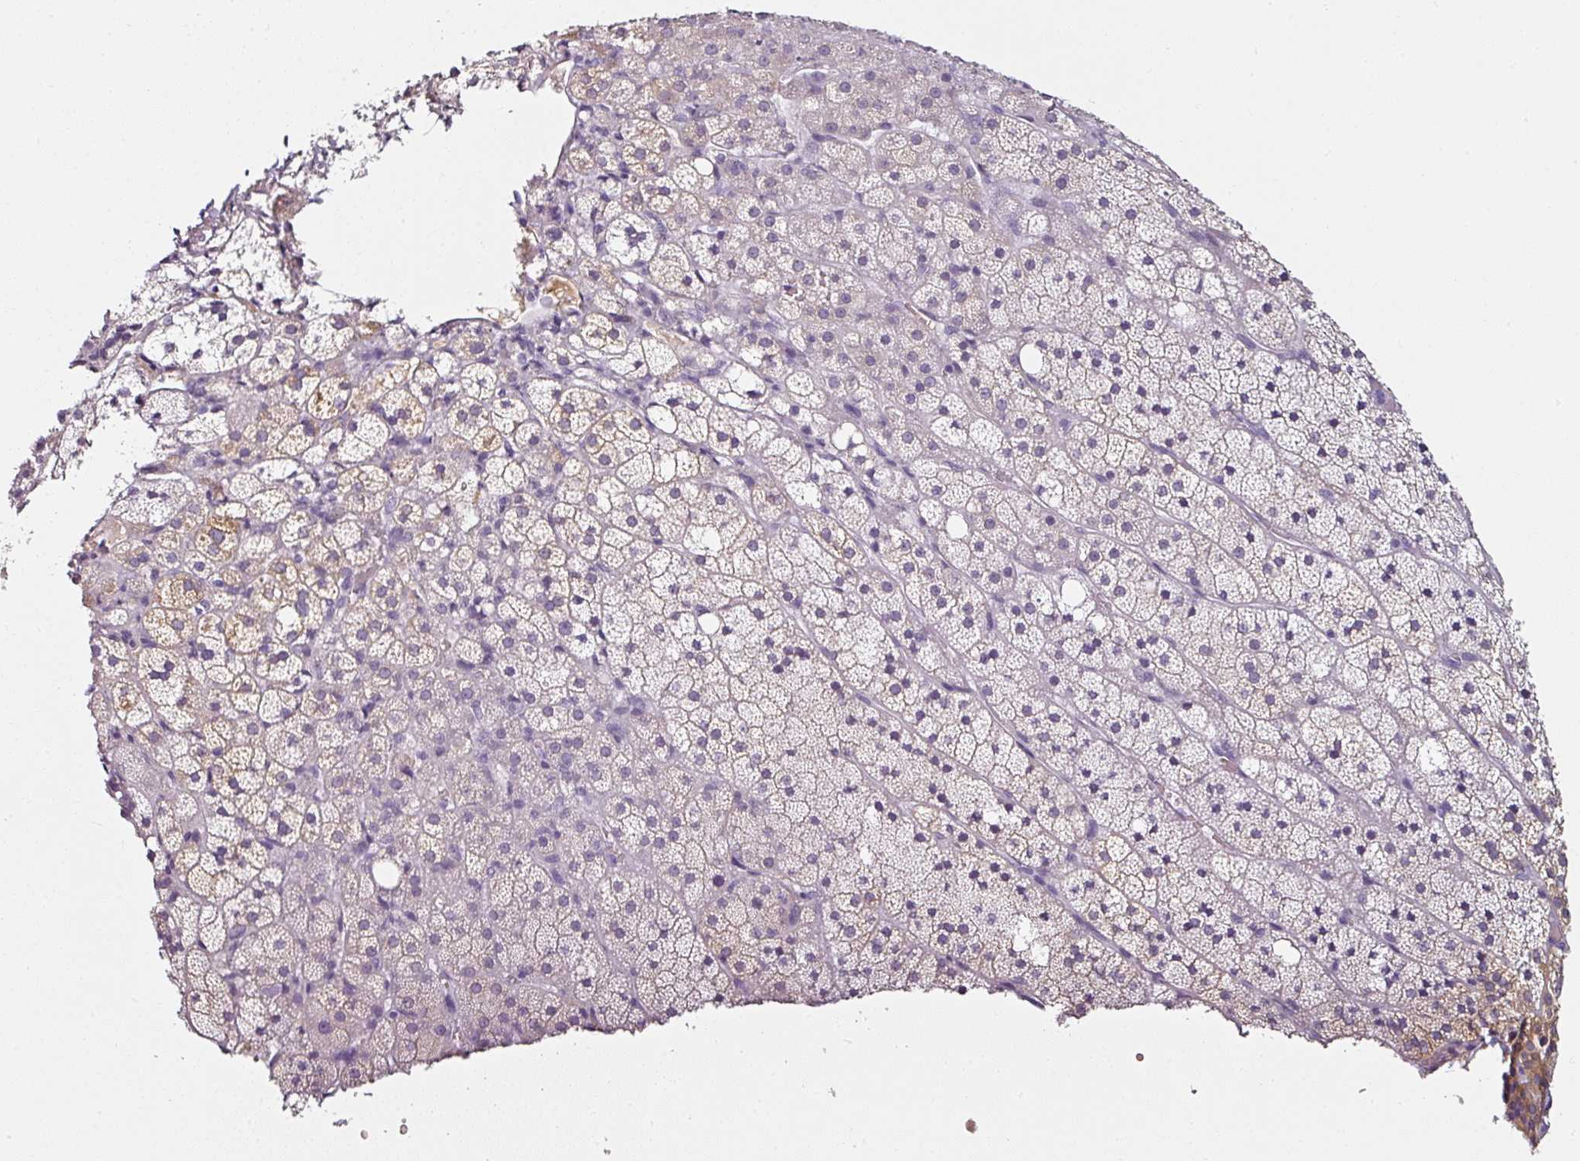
{"staining": {"intensity": "weak", "quantity": "25%-75%", "location": "cytoplasmic/membranous"}, "tissue": "adrenal gland", "cell_type": "Glandular cells", "image_type": "normal", "snomed": [{"axis": "morphology", "description": "Normal tissue, NOS"}, {"axis": "topography", "description": "Adrenal gland"}], "caption": "Brown immunohistochemical staining in benign adrenal gland reveals weak cytoplasmic/membranous staining in approximately 25%-75% of glandular cells.", "gene": "CAP2", "patient": {"sex": "male", "age": 53}}